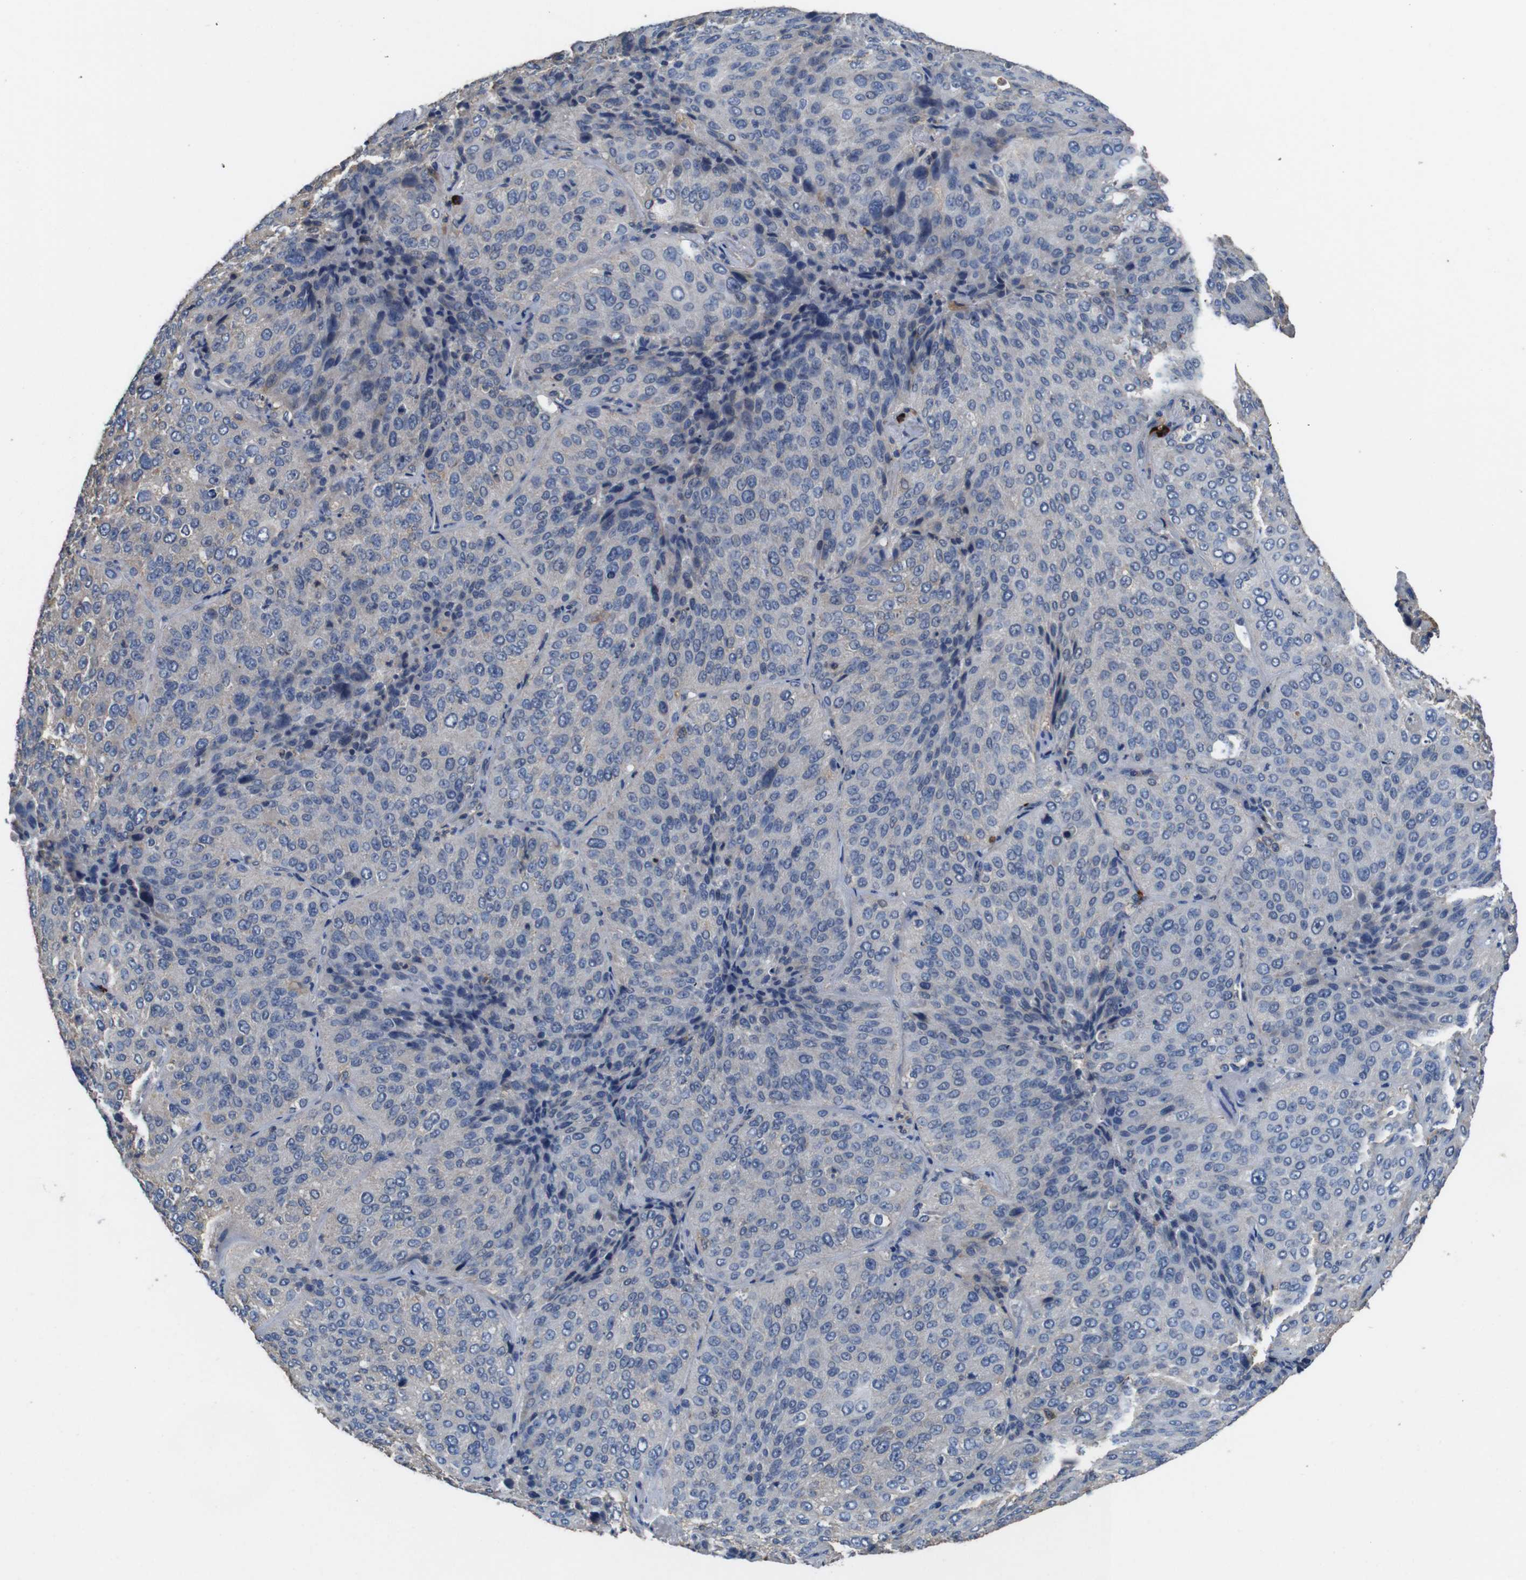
{"staining": {"intensity": "negative", "quantity": "none", "location": "none"}, "tissue": "lung cancer", "cell_type": "Tumor cells", "image_type": "cancer", "snomed": [{"axis": "morphology", "description": "Squamous cell carcinoma, NOS"}, {"axis": "topography", "description": "Lung"}], "caption": "This is an immunohistochemistry (IHC) image of human lung cancer. There is no positivity in tumor cells.", "gene": "GLIPR1", "patient": {"sex": "male", "age": 54}}